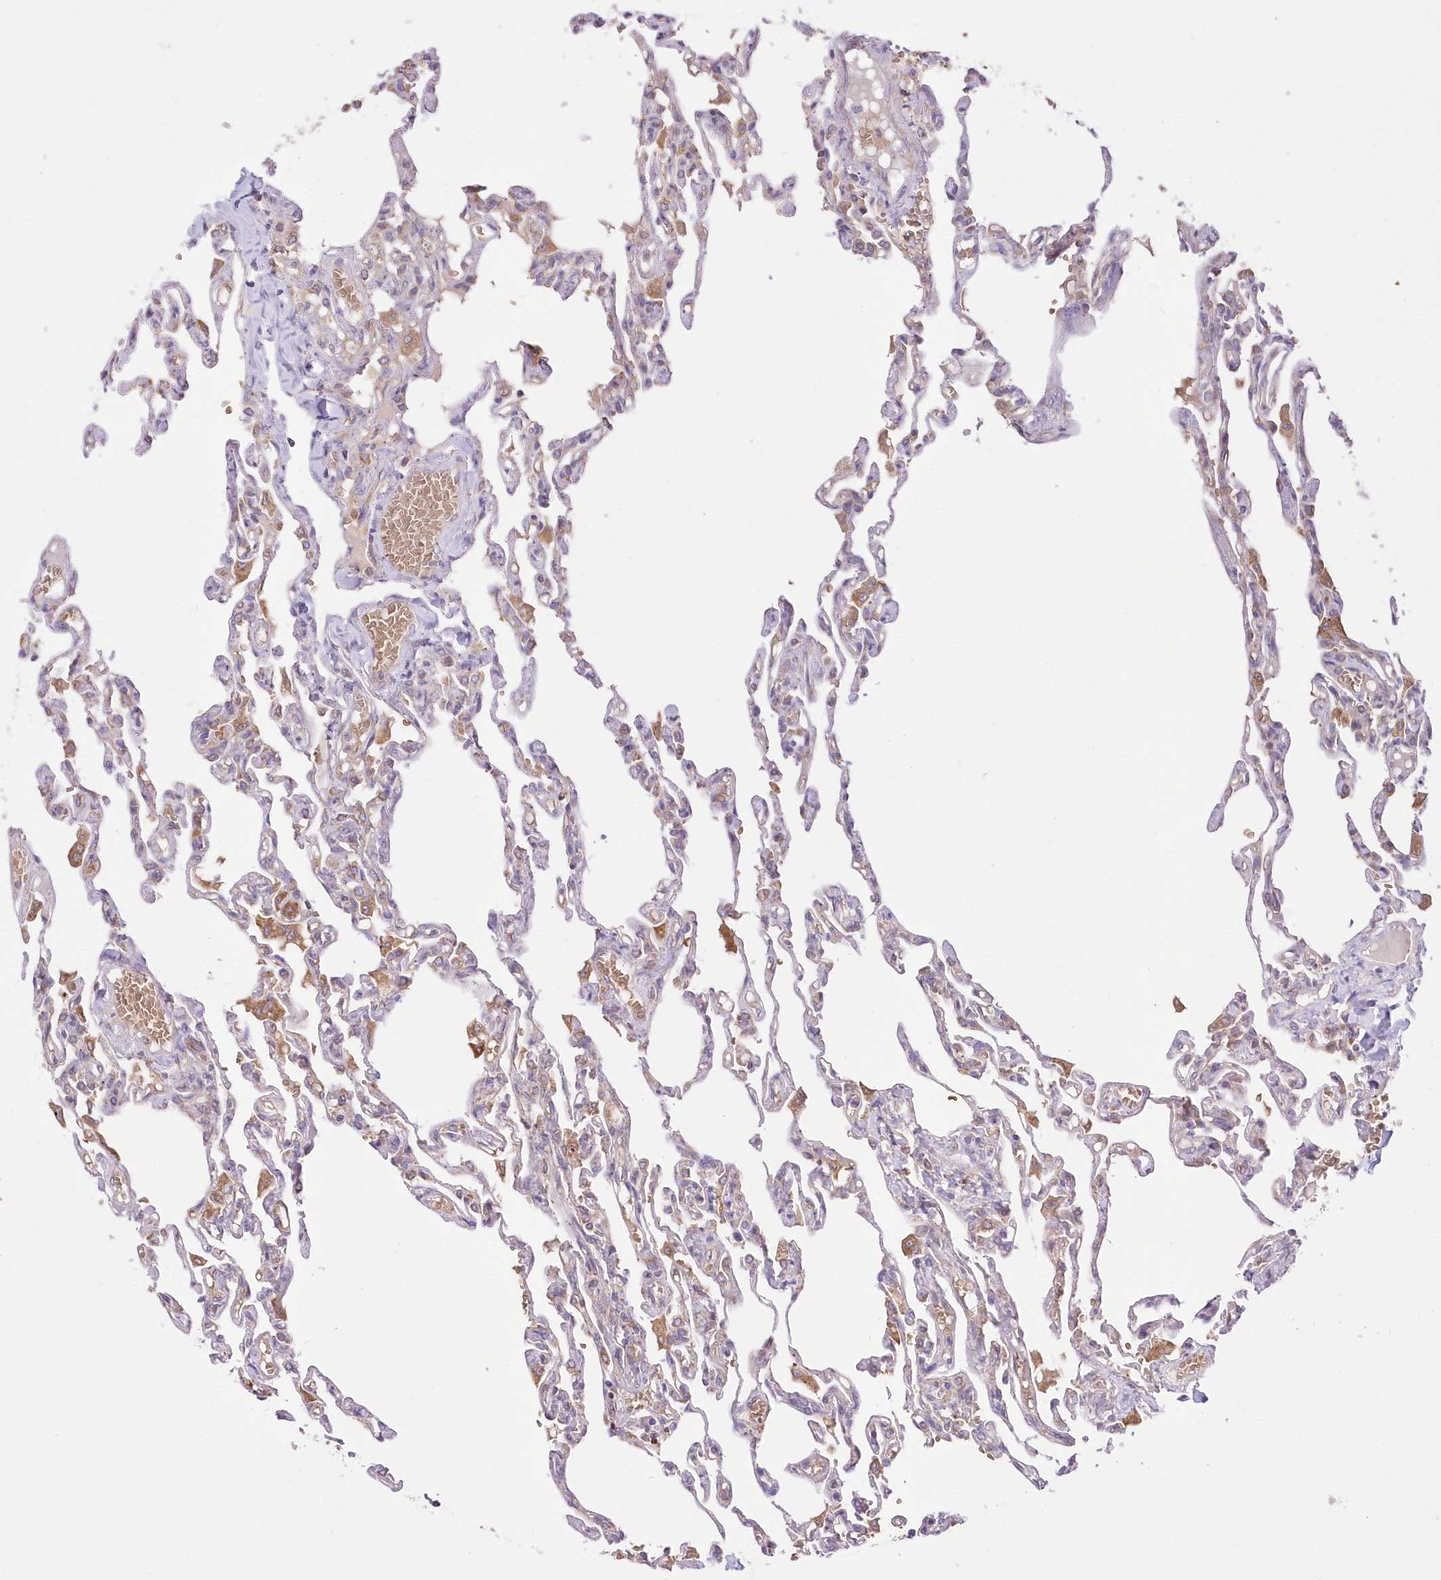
{"staining": {"intensity": "moderate", "quantity": "<25%", "location": "cytoplasmic/membranous"}, "tissue": "lung", "cell_type": "Alveolar cells", "image_type": "normal", "snomed": [{"axis": "morphology", "description": "Normal tissue, NOS"}, {"axis": "topography", "description": "Lung"}], "caption": "Immunohistochemical staining of unremarkable lung displays low levels of moderate cytoplasmic/membranous positivity in approximately <25% of alveolar cells. The staining was performed using DAB (3,3'-diaminobenzidine) to visualize the protein expression in brown, while the nuclei were stained in blue with hematoxylin (Magnification: 20x).", "gene": "FCHO2", "patient": {"sex": "male", "age": 21}}